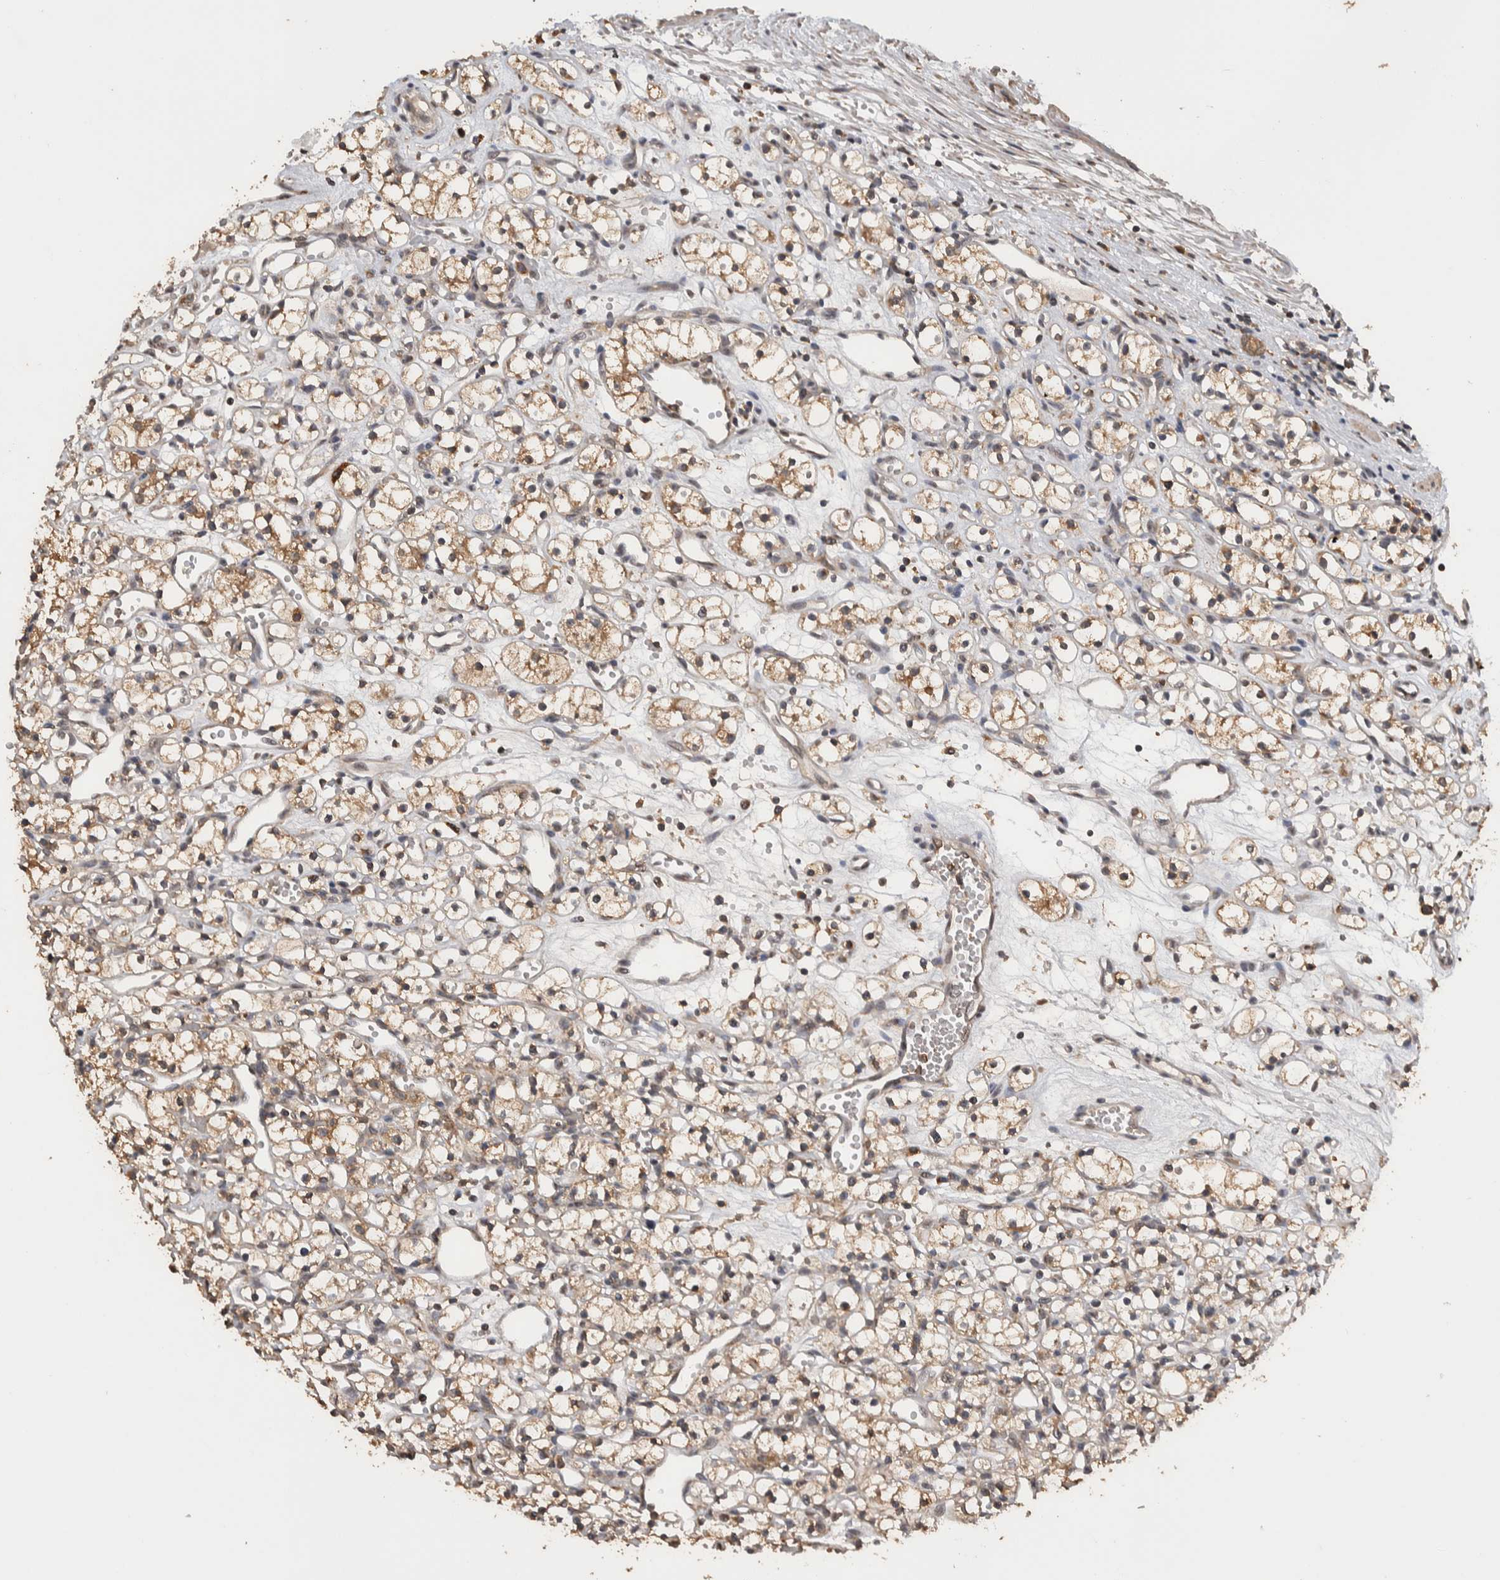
{"staining": {"intensity": "moderate", "quantity": "<25%", "location": "cytoplasmic/membranous"}, "tissue": "renal cancer", "cell_type": "Tumor cells", "image_type": "cancer", "snomed": [{"axis": "morphology", "description": "Adenocarcinoma, NOS"}, {"axis": "topography", "description": "Kidney"}], "caption": "IHC photomicrograph of renal adenocarcinoma stained for a protein (brown), which displays low levels of moderate cytoplasmic/membranous expression in about <25% of tumor cells.", "gene": "DVL2", "patient": {"sex": "female", "age": 59}}